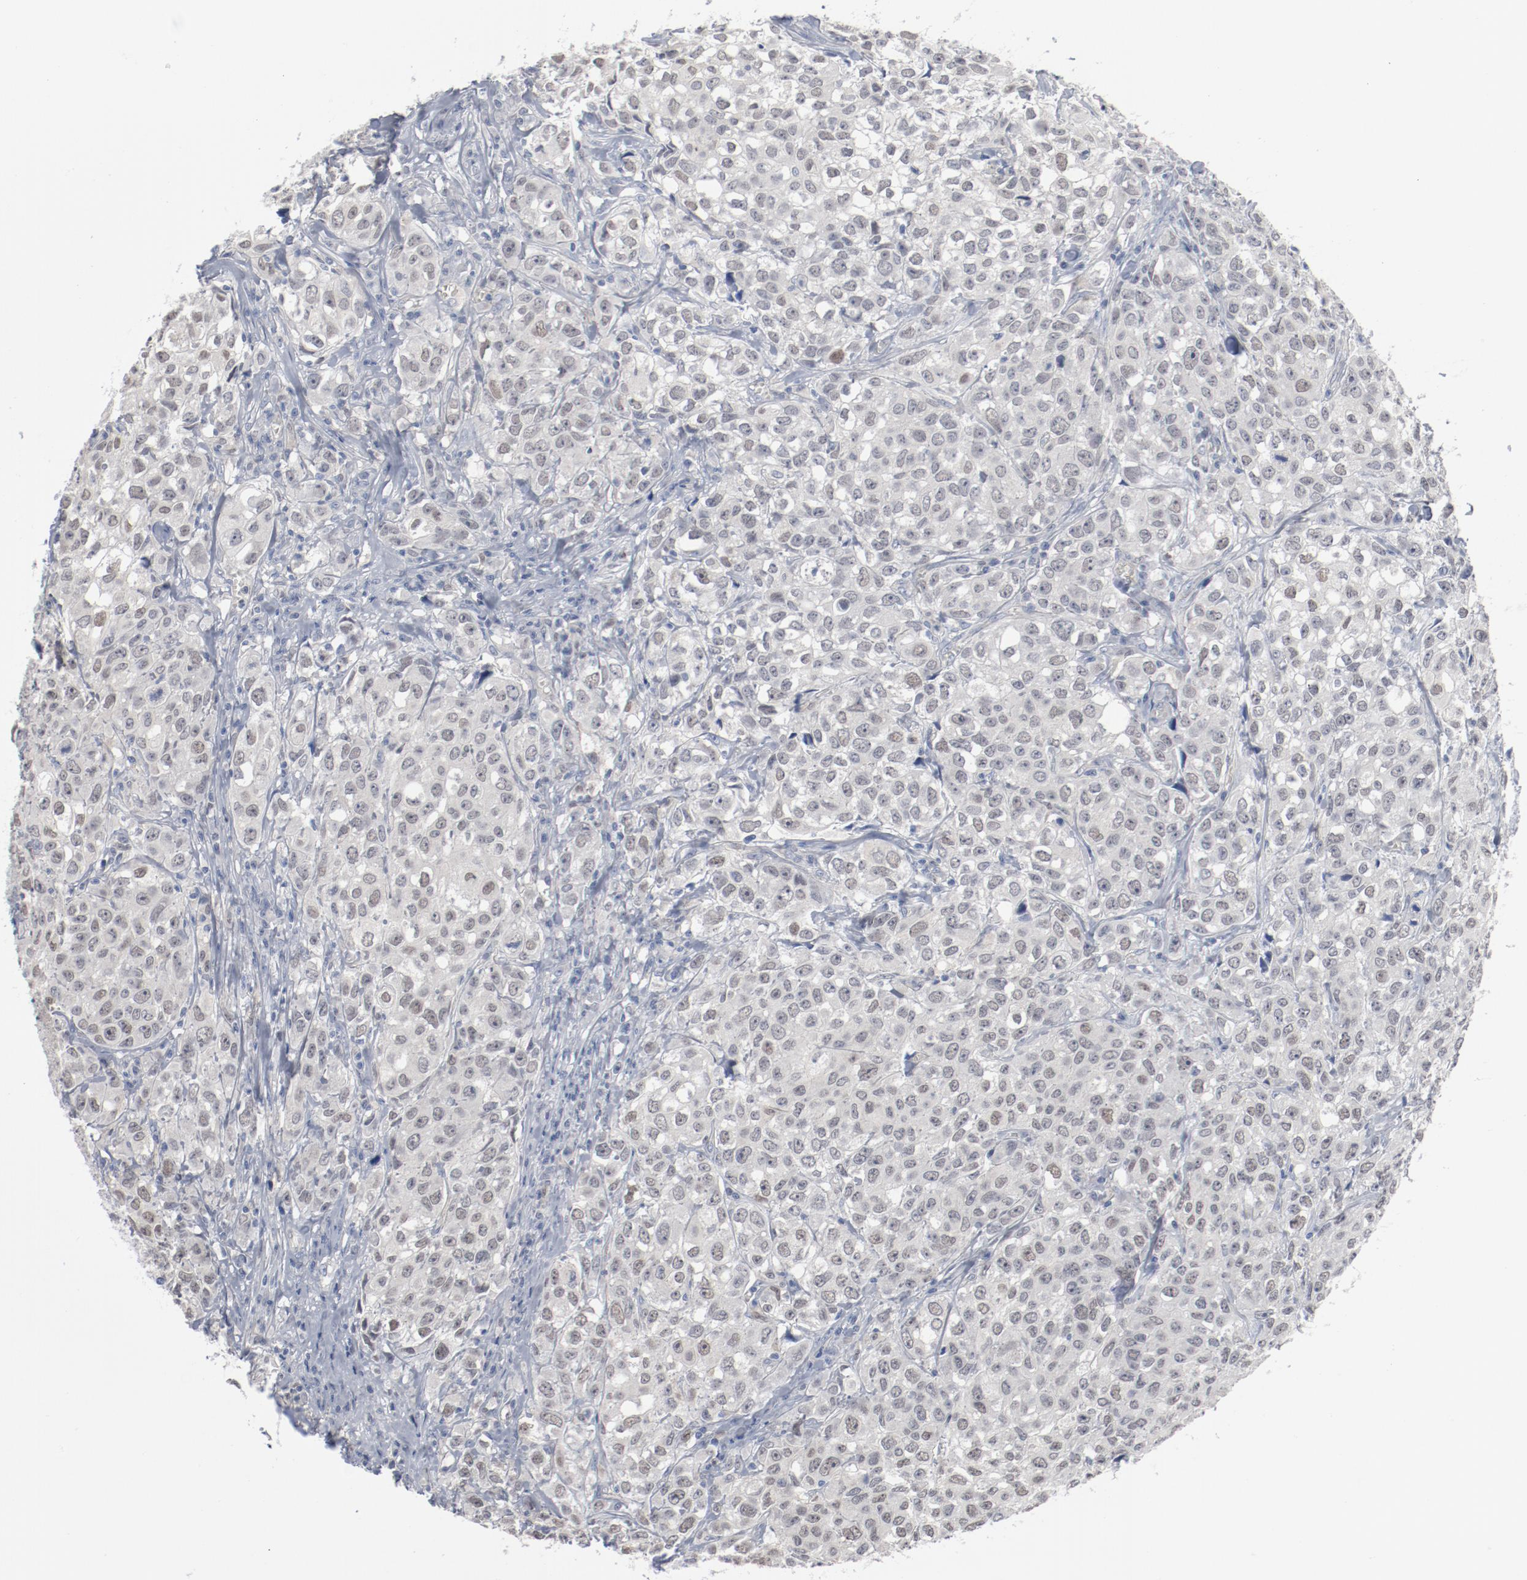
{"staining": {"intensity": "negative", "quantity": "none", "location": "none"}, "tissue": "urothelial cancer", "cell_type": "Tumor cells", "image_type": "cancer", "snomed": [{"axis": "morphology", "description": "Urothelial carcinoma, High grade"}, {"axis": "topography", "description": "Urinary bladder"}], "caption": "This is an immunohistochemistry photomicrograph of human urothelial cancer. There is no positivity in tumor cells.", "gene": "FOXN2", "patient": {"sex": "female", "age": 75}}